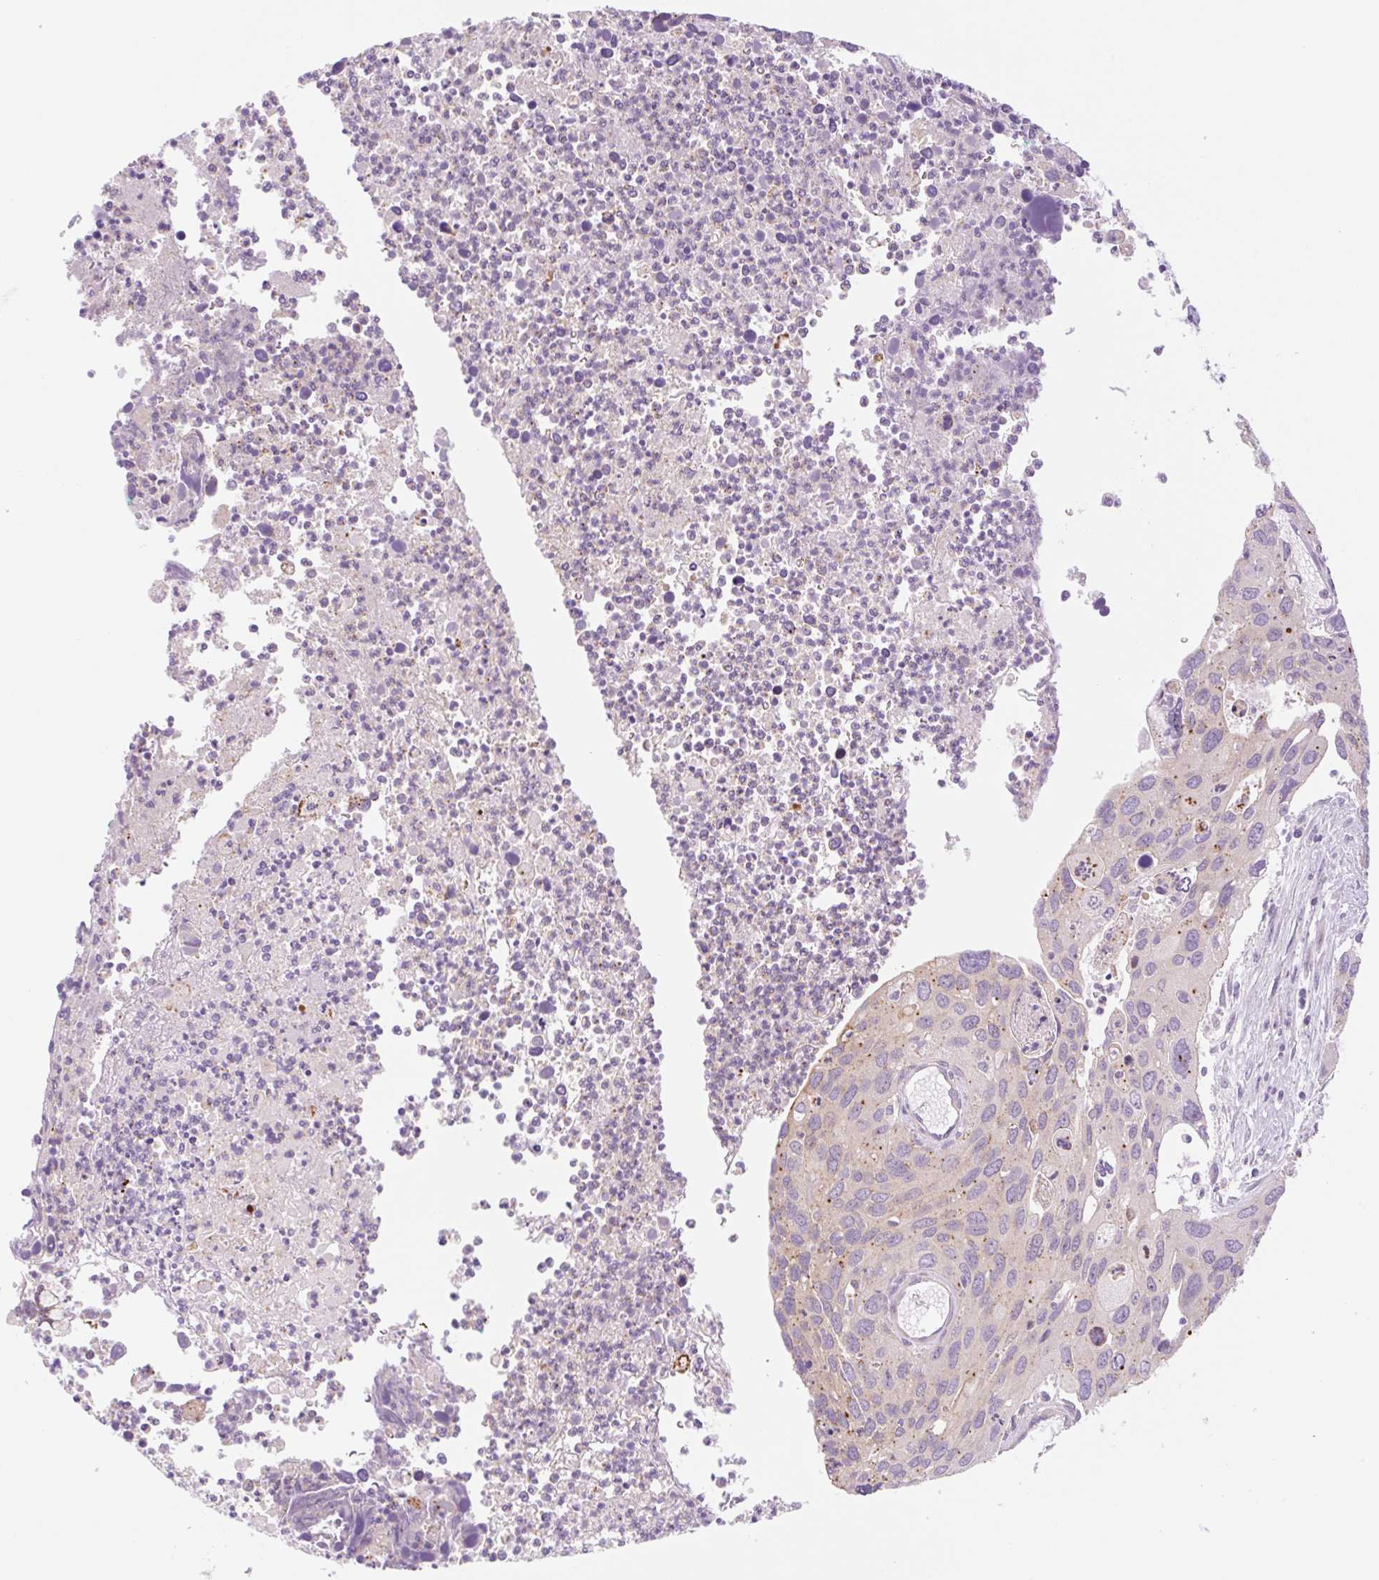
{"staining": {"intensity": "negative", "quantity": "none", "location": "none"}, "tissue": "cervical cancer", "cell_type": "Tumor cells", "image_type": "cancer", "snomed": [{"axis": "morphology", "description": "Squamous cell carcinoma, NOS"}, {"axis": "topography", "description": "Cervix"}], "caption": "Squamous cell carcinoma (cervical) was stained to show a protein in brown. There is no significant expression in tumor cells. (DAB (3,3'-diaminobenzidine) IHC with hematoxylin counter stain).", "gene": "NLRP5", "patient": {"sex": "female", "age": 55}}